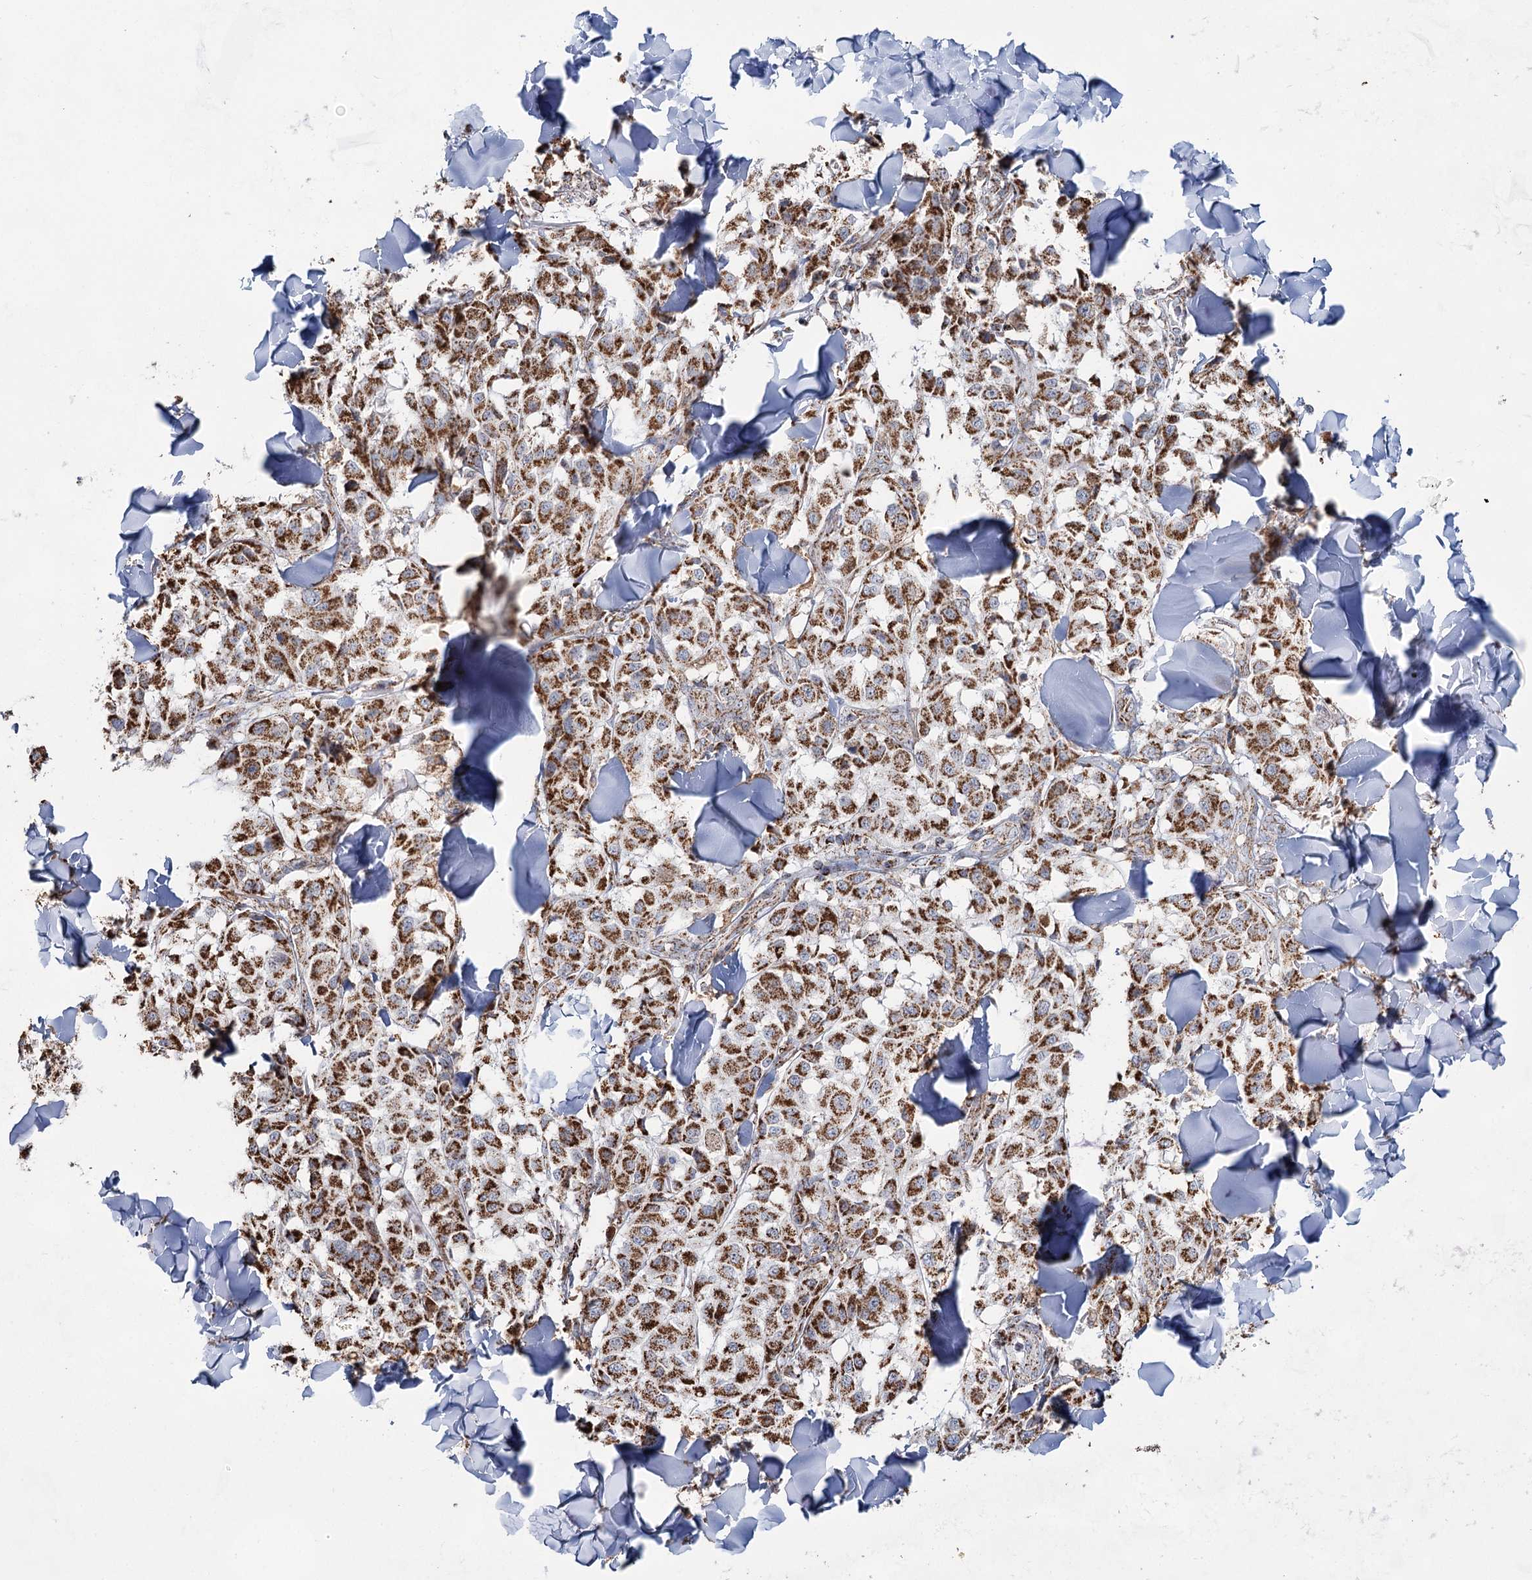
{"staining": {"intensity": "moderate", "quantity": ">75%", "location": "cytoplasmic/membranous"}, "tissue": "melanoma", "cell_type": "Tumor cells", "image_type": "cancer", "snomed": [{"axis": "morphology", "description": "Malignant melanoma, NOS"}, {"axis": "topography", "description": "Skin"}], "caption": "This is an image of immunohistochemistry (IHC) staining of malignant melanoma, which shows moderate expression in the cytoplasmic/membranous of tumor cells.", "gene": "CWF19L1", "patient": {"sex": "female", "age": 64}}